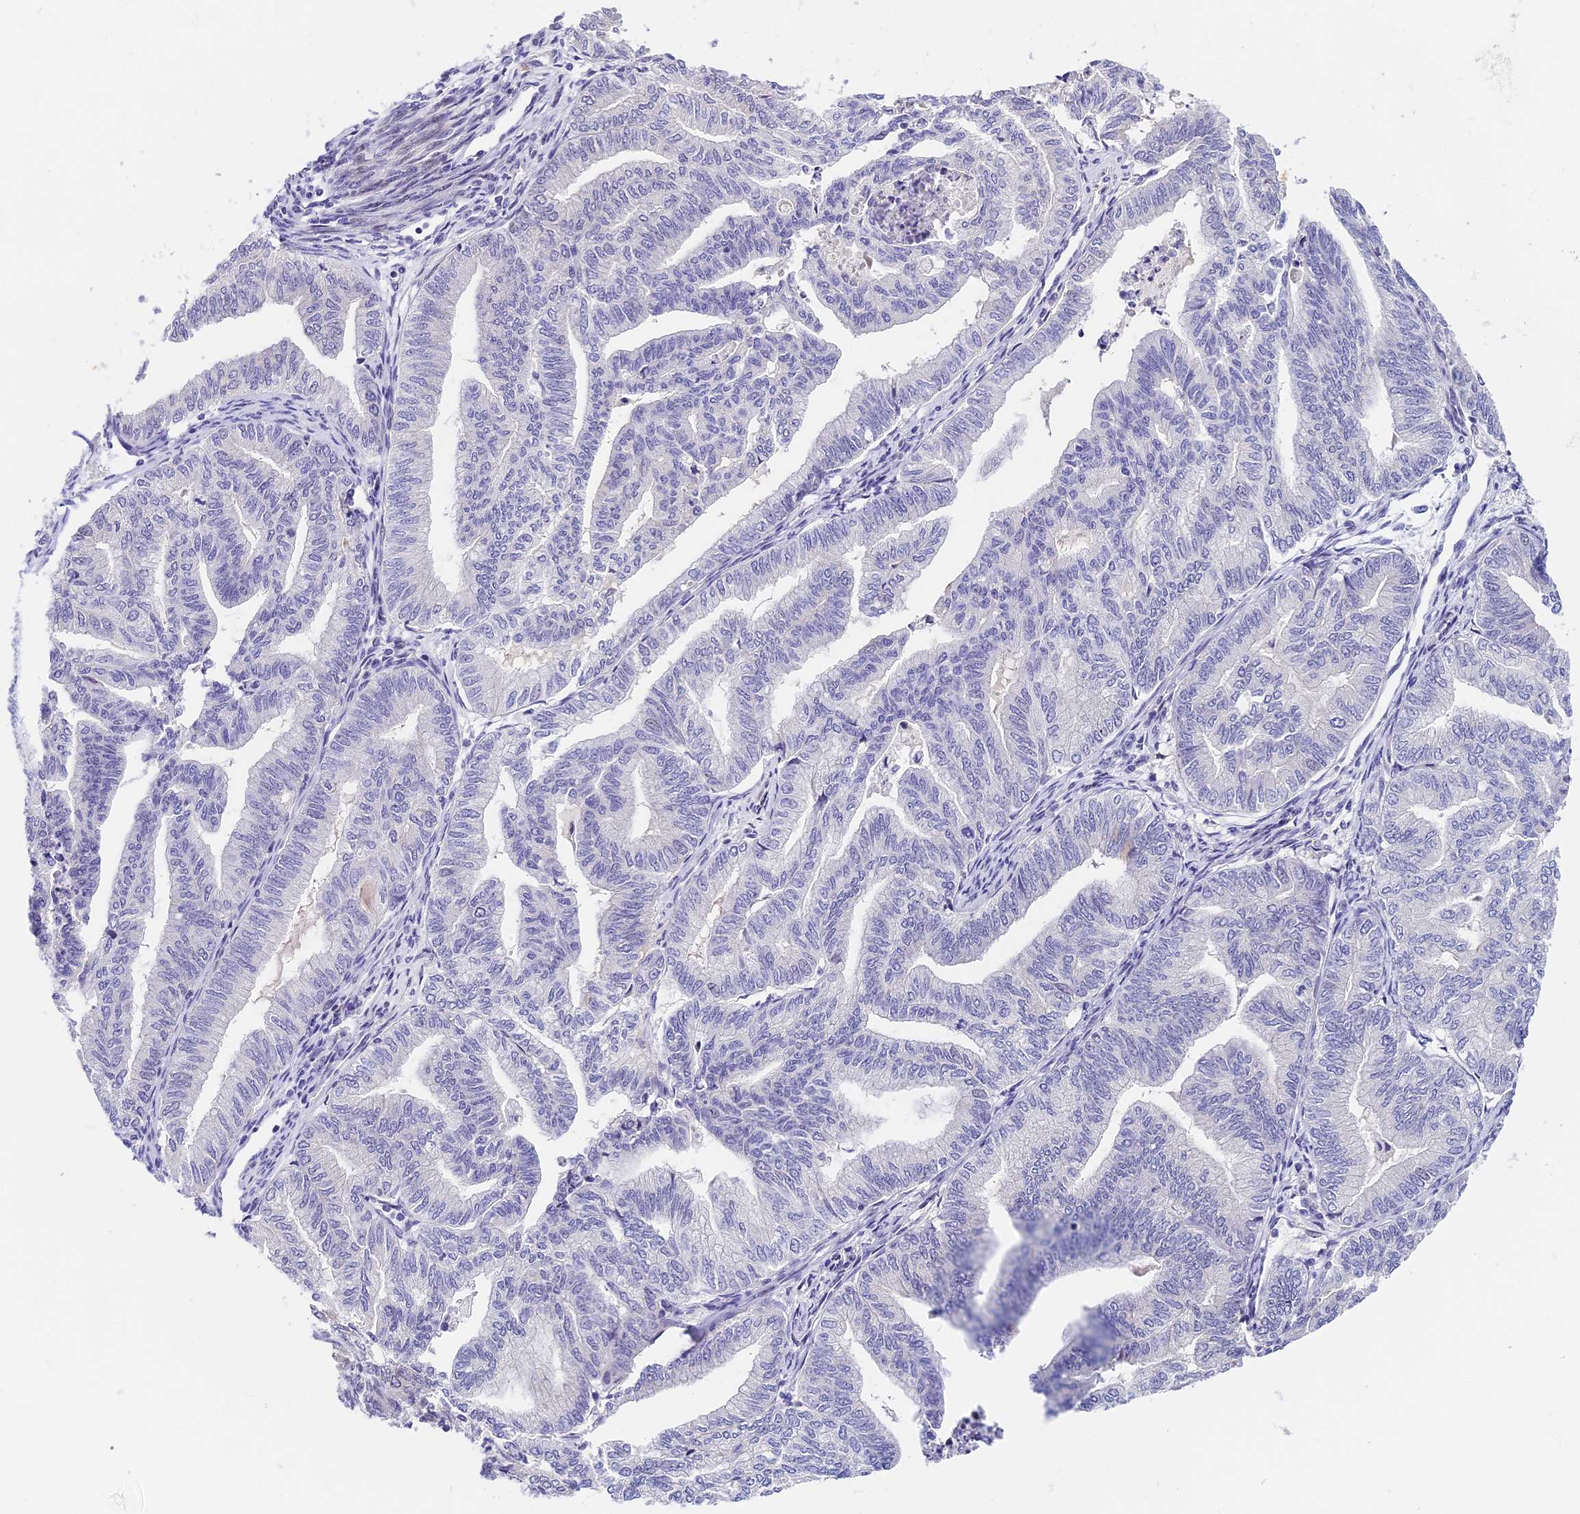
{"staining": {"intensity": "negative", "quantity": "none", "location": "none"}, "tissue": "endometrial cancer", "cell_type": "Tumor cells", "image_type": "cancer", "snomed": [{"axis": "morphology", "description": "Adenocarcinoma, NOS"}, {"axis": "topography", "description": "Endometrium"}], "caption": "The immunohistochemistry photomicrograph has no significant expression in tumor cells of endometrial cancer tissue.", "gene": "MIDN", "patient": {"sex": "female", "age": 79}}